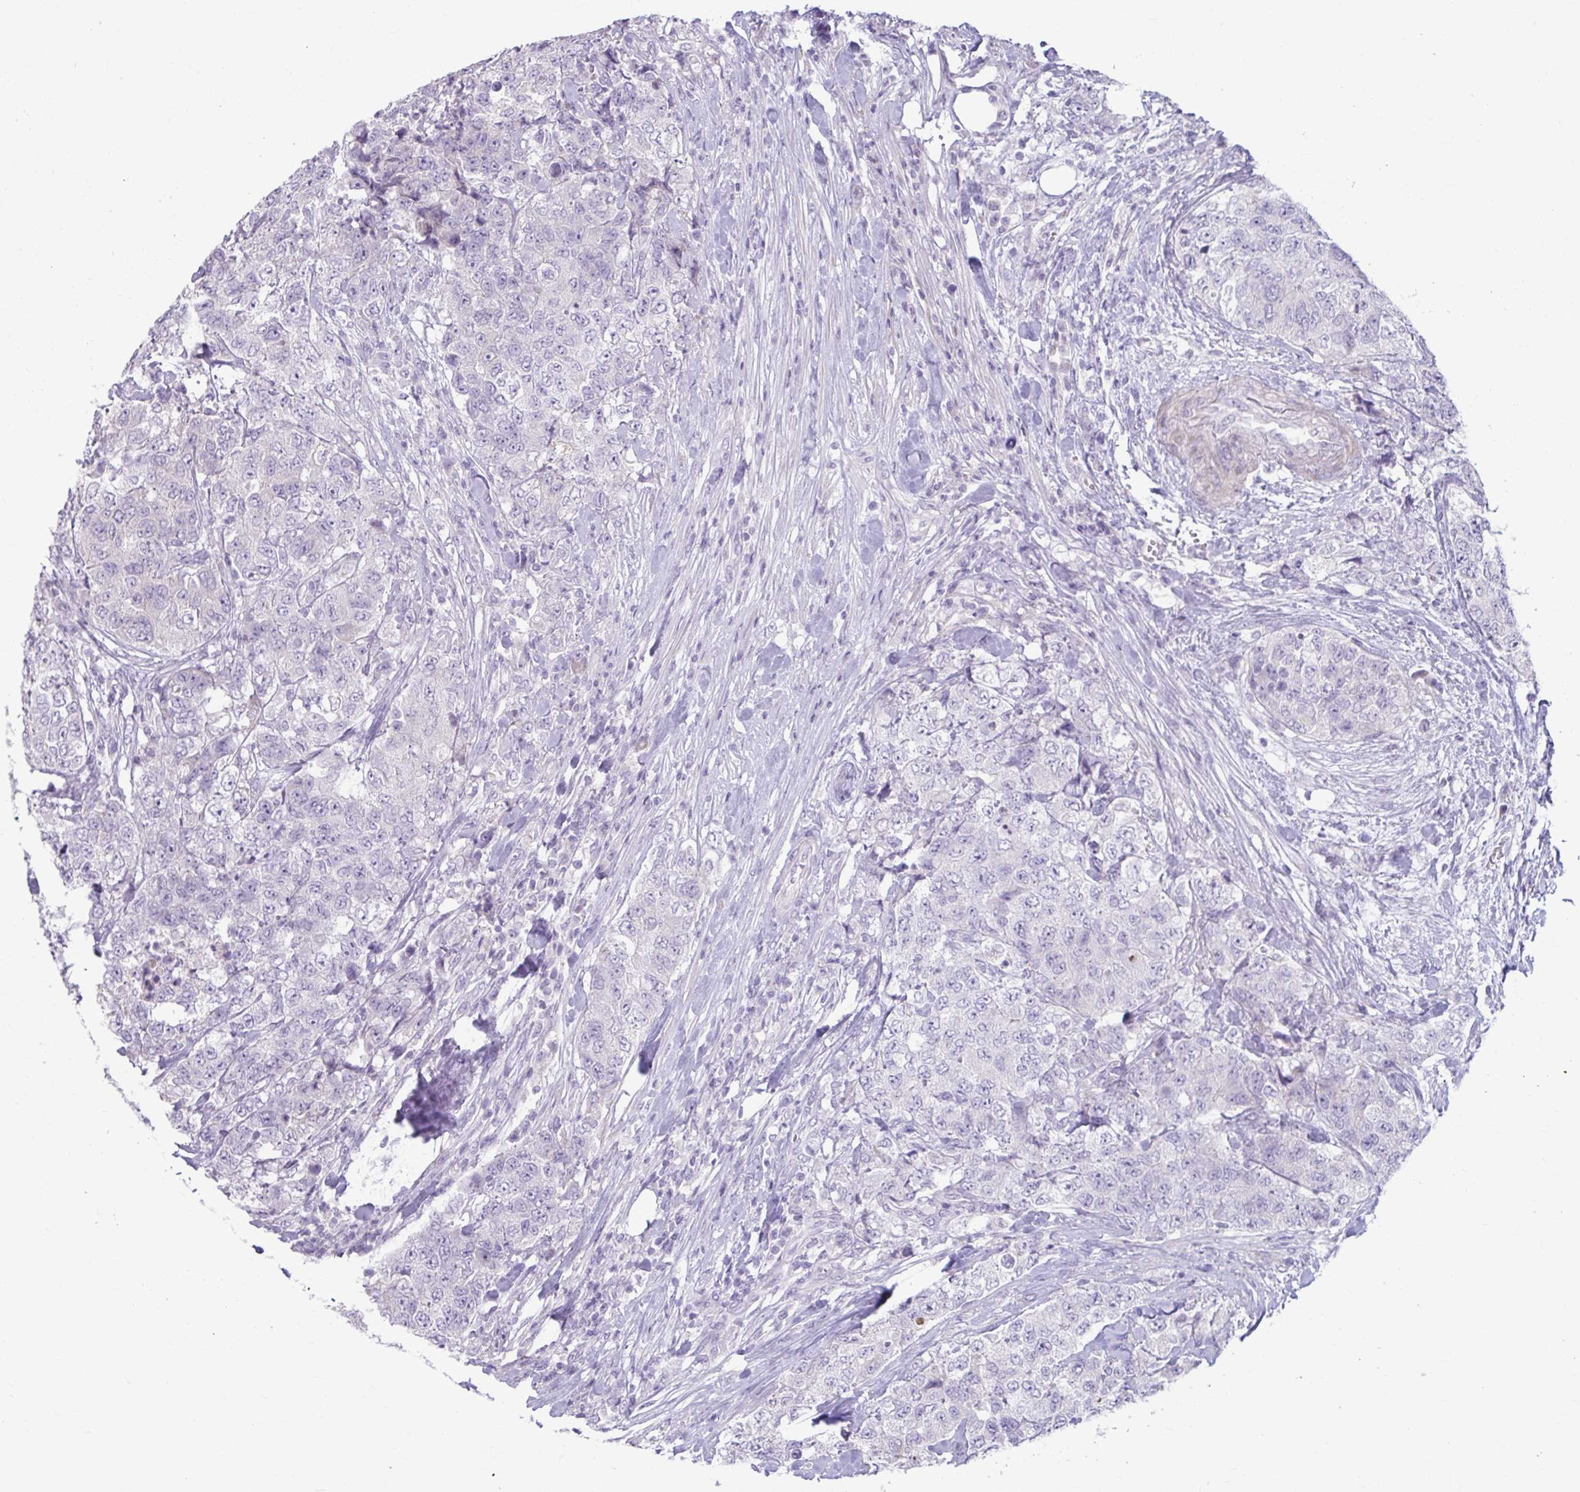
{"staining": {"intensity": "negative", "quantity": "none", "location": "none"}, "tissue": "urothelial cancer", "cell_type": "Tumor cells", "image_type": "cancer", "snomed": [{"axis": "morphology", "description": "Urothelial carcinoma, High grade"}, {"axis": "topography", "description": "Urinary bladder"}], "caption": "Immunohistochemical staining of human urothelial cancer shows no significant expression in tumor cells. (Brightfield microscopy of DAB (3,3'-diaminobenzidine) immunohistochemistry (IHC) at high magnification).", "gene": "MSMO1", "patient": {"sex": "female", "age": 78}}